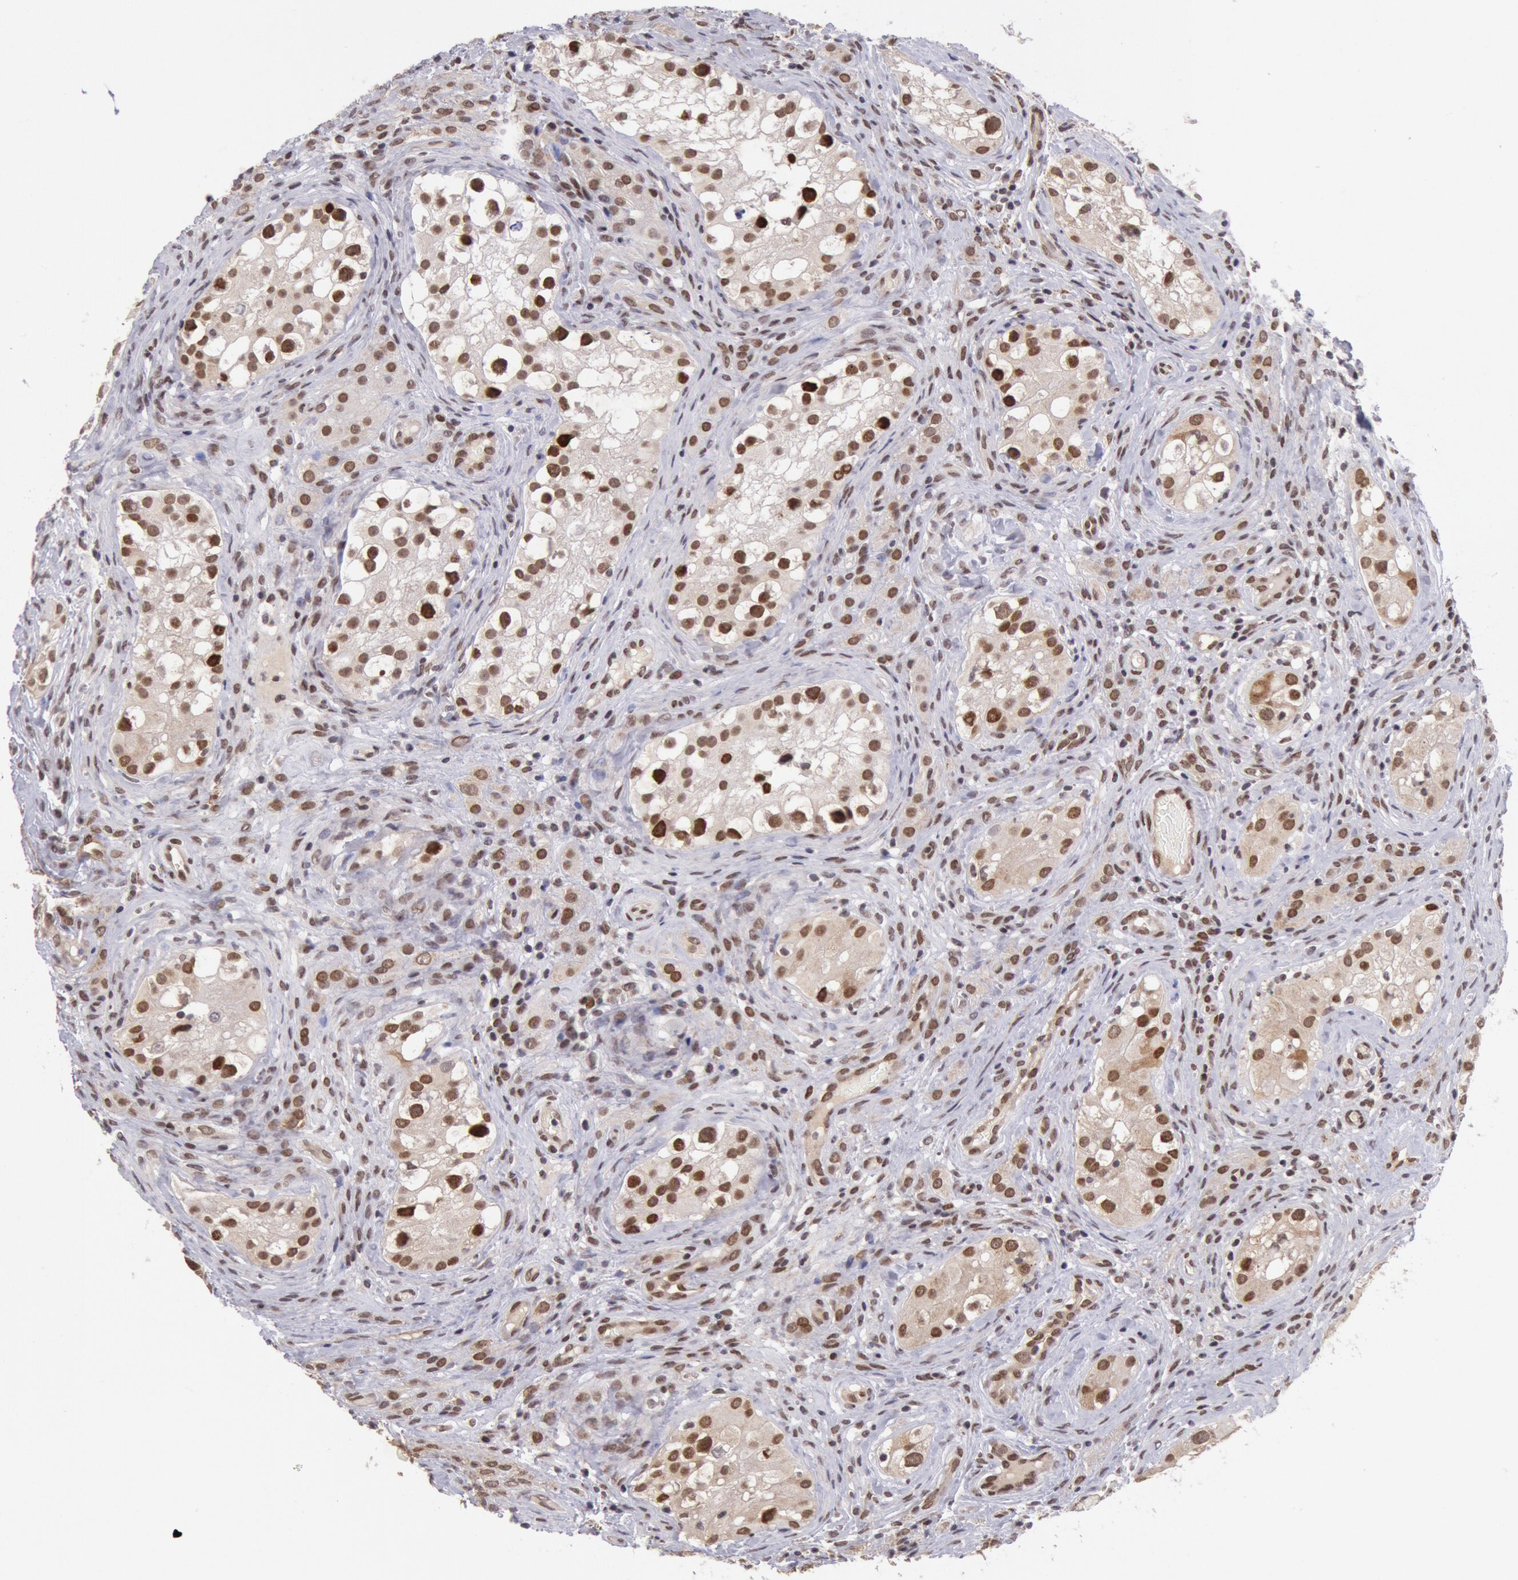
{"staining": {"intensity": "strong", "quantity": "25%-75%", "location": "cytoplasmic/membranous,nuclear"}, "tissue": "testis cancer", "cell_type": "Tumor cells", "image_type": "cancer", "snomed": [{"axis": "morphology", "description": "Carcinoma, Embryonal, NOS"}, {"axis": "topography", "description": "Testis"}], "caption": "Immunohistochemistry (IHC) image of neoplastic tissue: testis cancer (embryonal carcinoma) stained using immunohistochemistry exhibits high levels of strong protein expression localized specifically in the cytoplasmic/membranous and nuclear of tumor cells, appearing as a cytoplasmic/membranous and nuclear brown color.", "gene": "CDKN2B", "patient": {"sex": "male", "age": 31}}